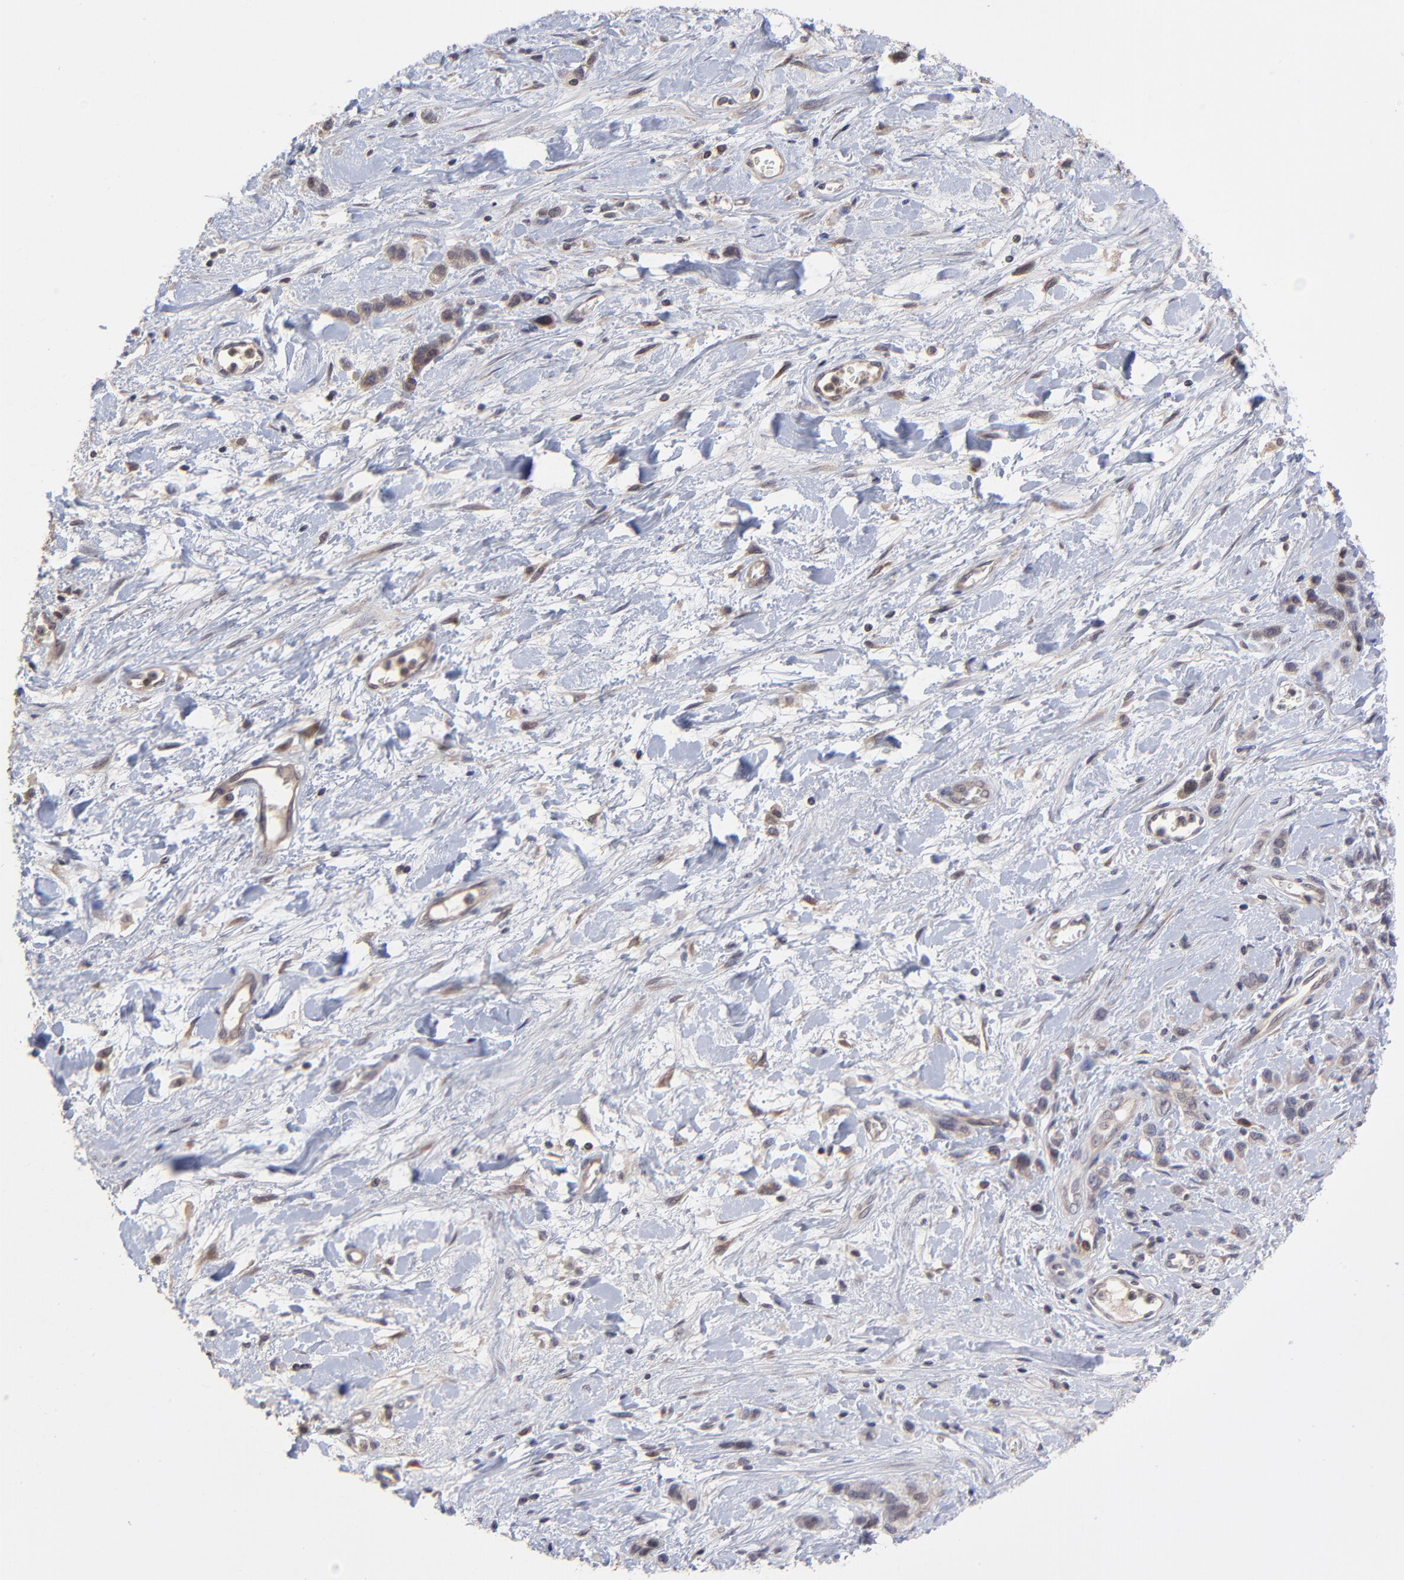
{"staining": {"intensity": "moderate", "quantity": "25%-75%", "location": "cytoplasmic/membranous"}, "tissue": "stomach cancer", "cell_type": "Tumor cells", "image_type": "cancer", "snomed": [{"axis": "morphology", "description": "Normal tissue, NOS"}, {"axis": "morphology", "description": "Adenocarcinoma, NOS"}, {"axis": "morphology", "description": "Adenocarcinoma, High grade"}, {"axis": "topography", "description": "Stomach, upper"}, {"axis": "topography", "description": "Stomach"}], "caption": "High-magnification brightfield microscopy of stomach adenocarcinoma stained with DAB (3,3'-diaminobenzidine) (brown) and counterstained with hematoxylin (blue). tumor cells exhibit moderate cytoplasmic/membranous positivity is present in about25%-75% of cells.", "gene": "UBE2L6", "patient": {"sex": "female", "age": 65}}